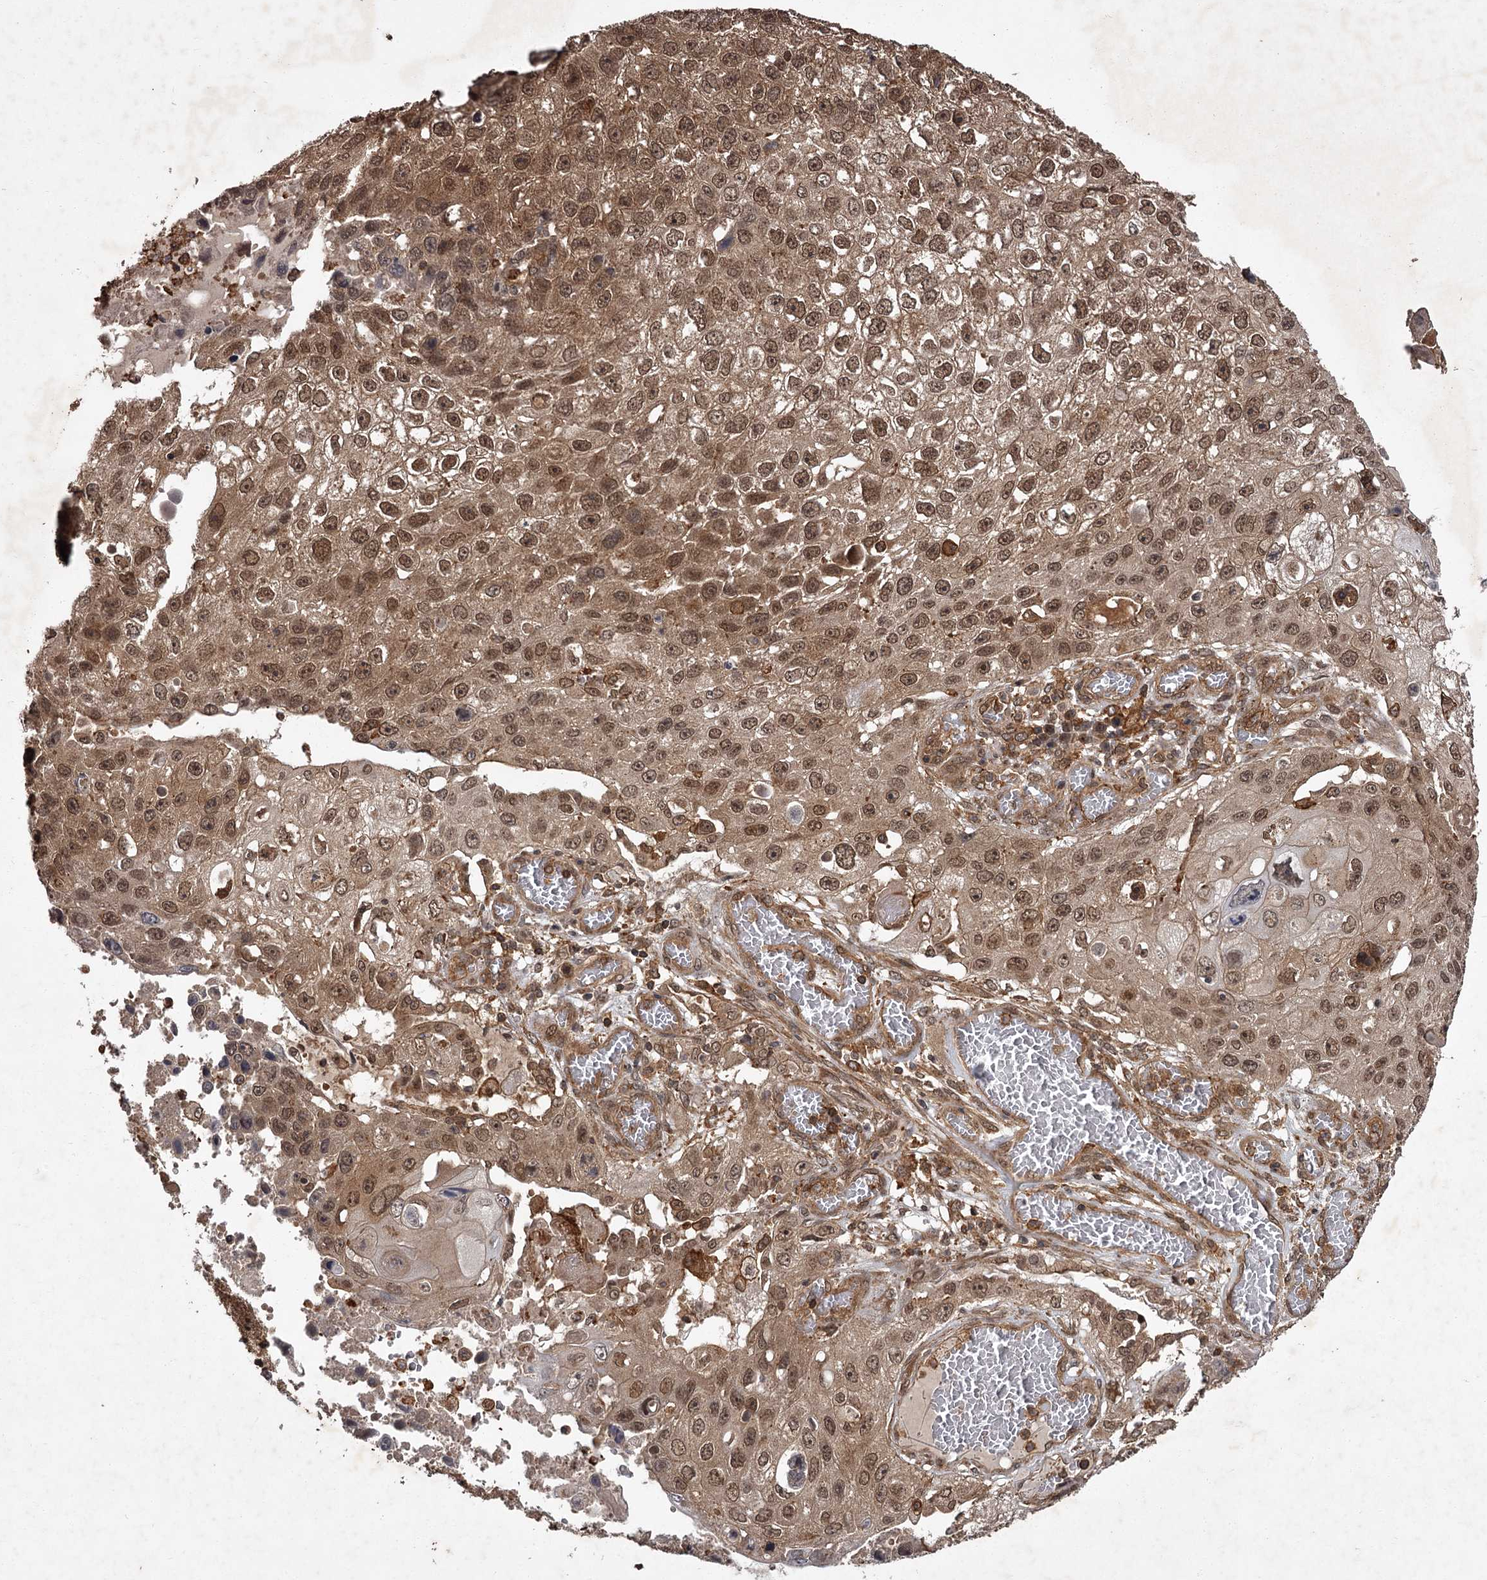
{"staining": {"intensity": "moderate", "quantity": ">75%", "location": "cytoplasmic/membranous,nuclear"}, "tissue": "lung cancer", "cell_type": "Tumor cells", "image_type": "cancer", "snomed": [{"axis": "morphology", "description": "Squamous cell carcinoma, NOS"}, {"axis": "topography", "description": "Lung"}], "caption": "Moderate cytoplasmic/membranous and nuclear positivity is present in approximately >75% of tumor cells in lung squamous cell carcinoma. (IHC, brightfield microscopy, high magnification).", "gene": "TBC1D23", "patient": {"sex": "male", "age": 61}}